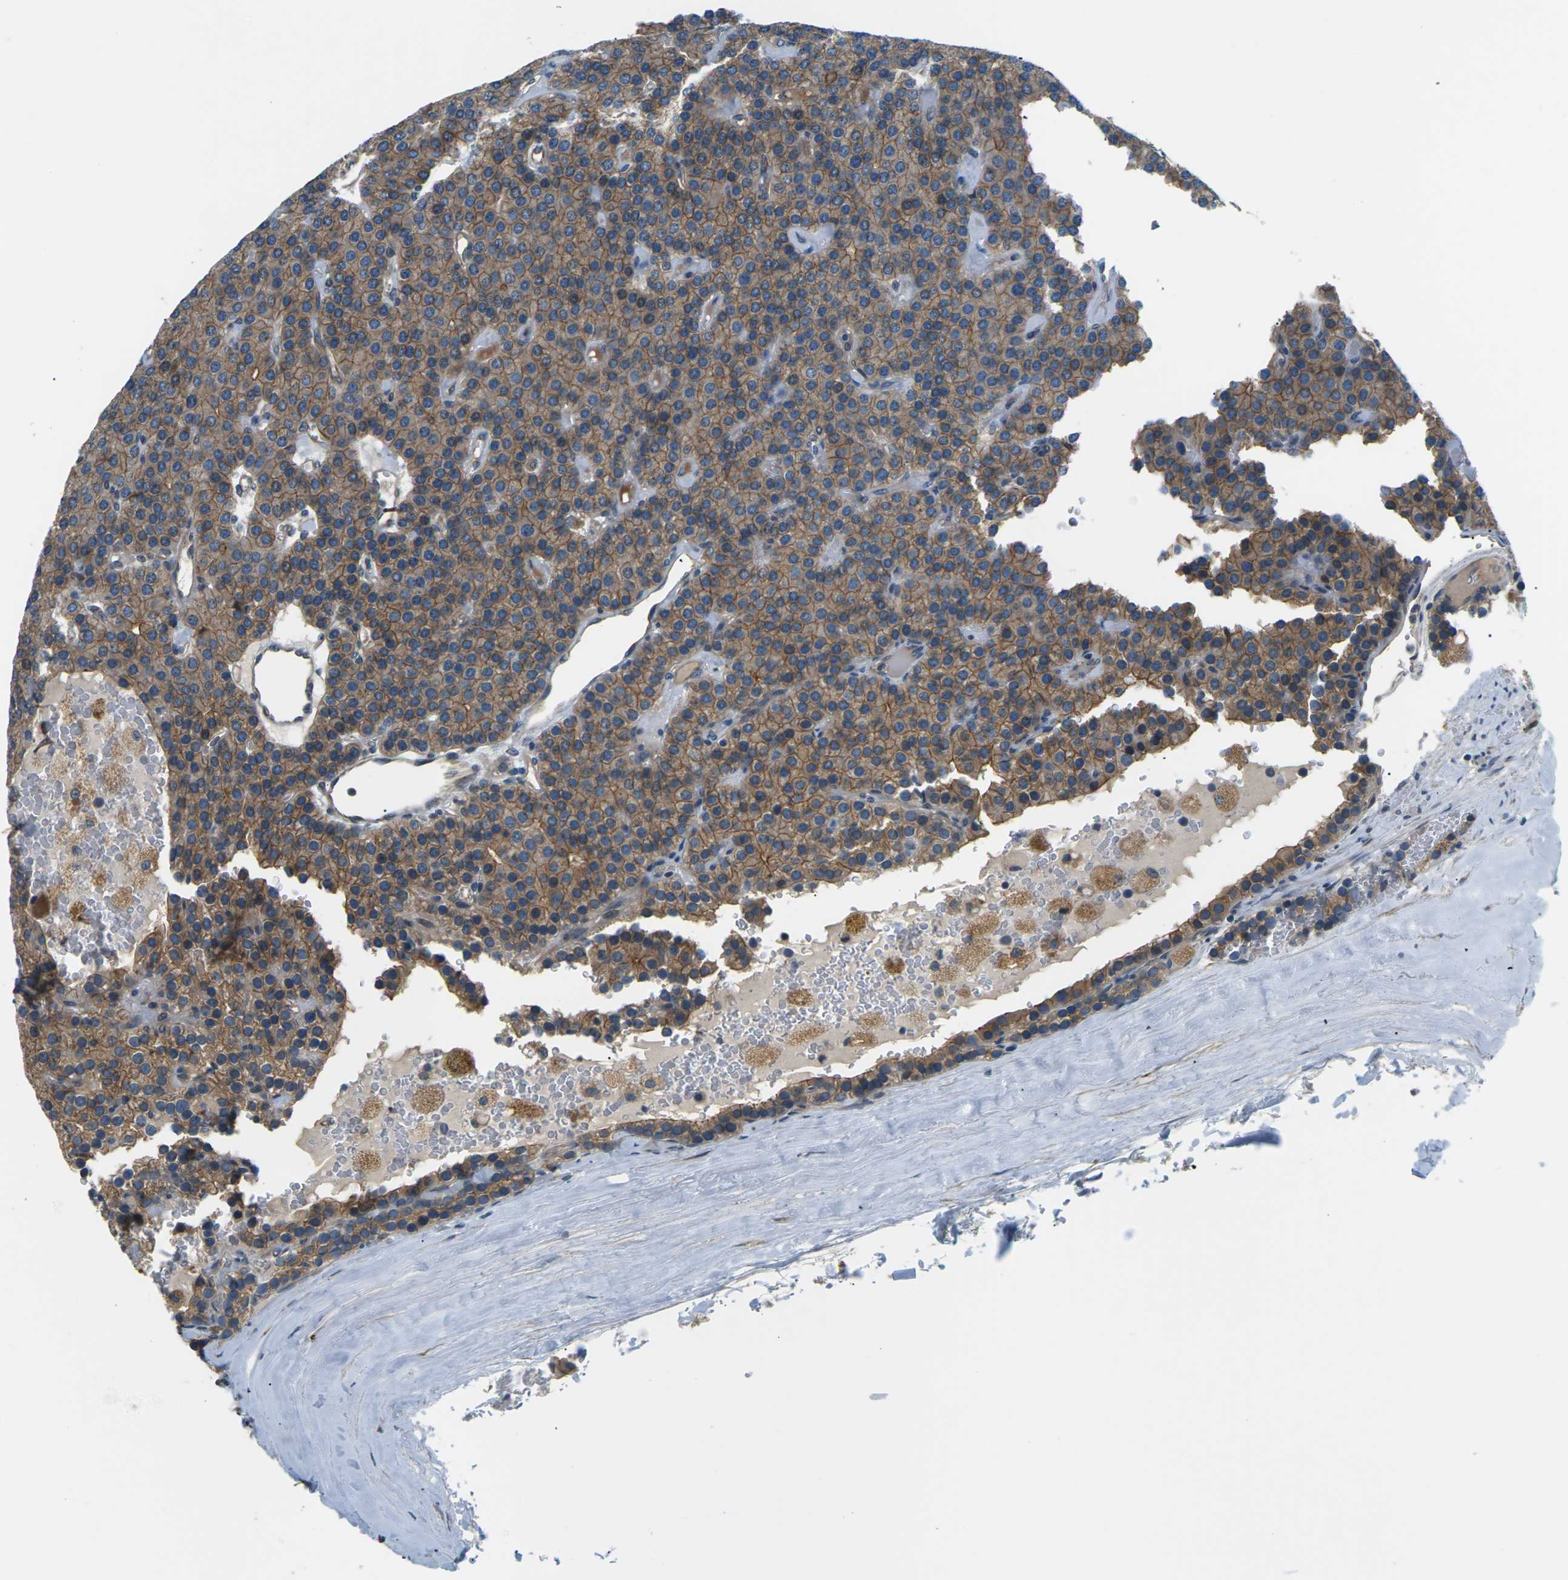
{"staining": {"intensity": "moderate", "quantity": ">75%", "location": "cytoplasmic/membranous"}, "tissue": "parathyroid gland", "cell_type": "Glandular cells", "image_type": "normal", "snomed": [{"axis": "morphology", "description": "Normal tissue, NOS"}, {"axis": "morphology", "description": "Adenoma, NOS"}, {"axis": "topography", "description": "Parathyroid gland"}], "caption": "This is a micrograph of immunohistochemistry staining of normal parathyroid gland, which shows moderate staining in the cytoplasmic/membranous of glandular cells.", "gene": "SLC13A3", "patient": {"sex": "female", "age": 86}}